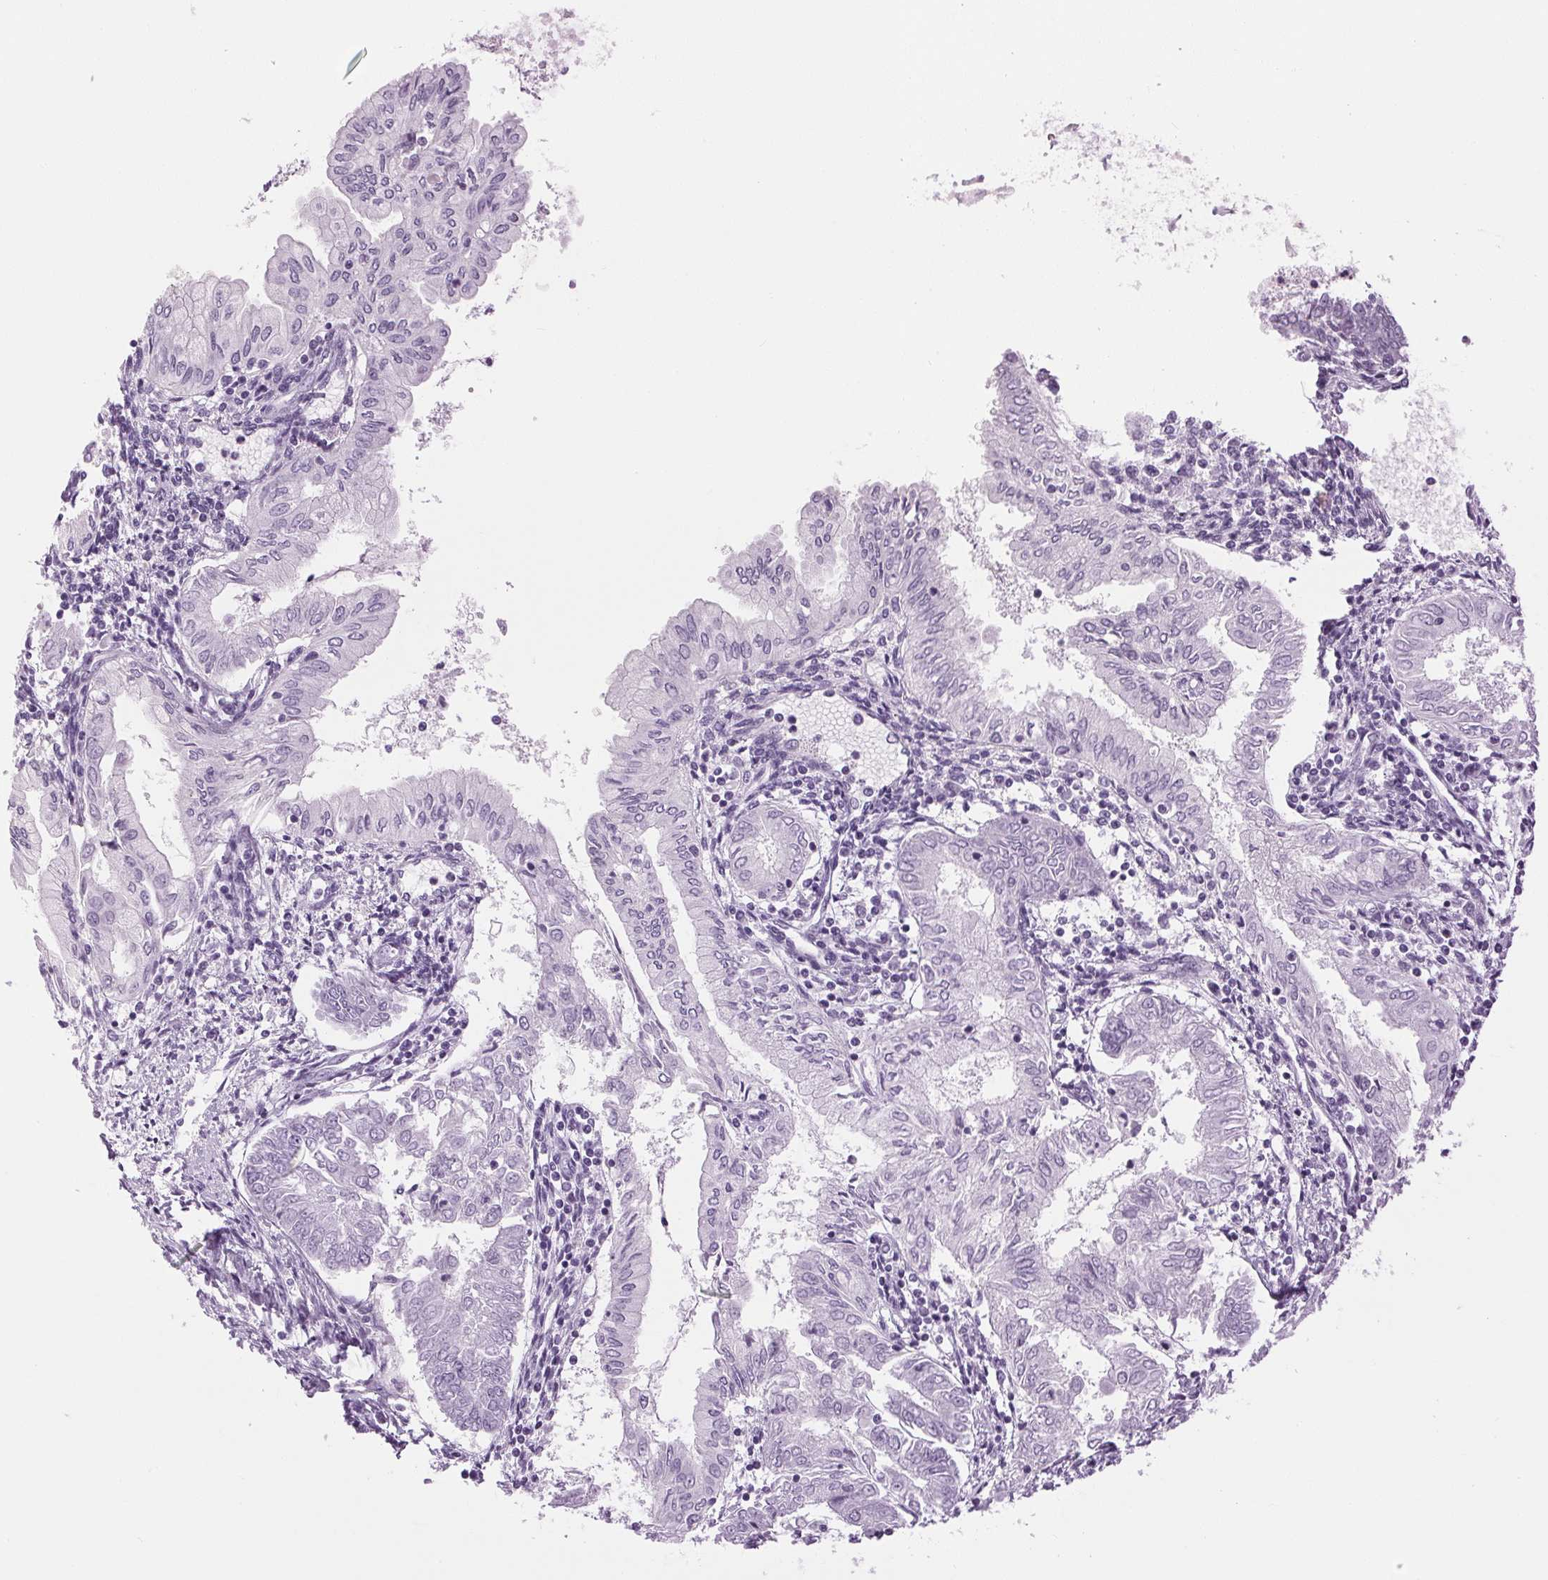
{"staining": {"intensity": "negative", "quantity": "none", "location": "none"}, "tissue": "endometrial cancer", "cell_type": "Tumor cells", "image_type": "cancer", "snomed": [{"axis": "morphology", "description": "Adenocarcinoma, NOS"}, {"axis": "topography", "description": "Endometrium"}], "caption": "Immunohistochemistry of human endometrial cancer (adenocarcinoma) demonstrates no expression in tumor cells. The staining was performed using DAB to visualize the protein expression in brown, while the nuclei were stained in blue with hematoxylin (Magnification: 20x).", "gene": "SP7", "patient": {"sex": "female", "age": 68}}